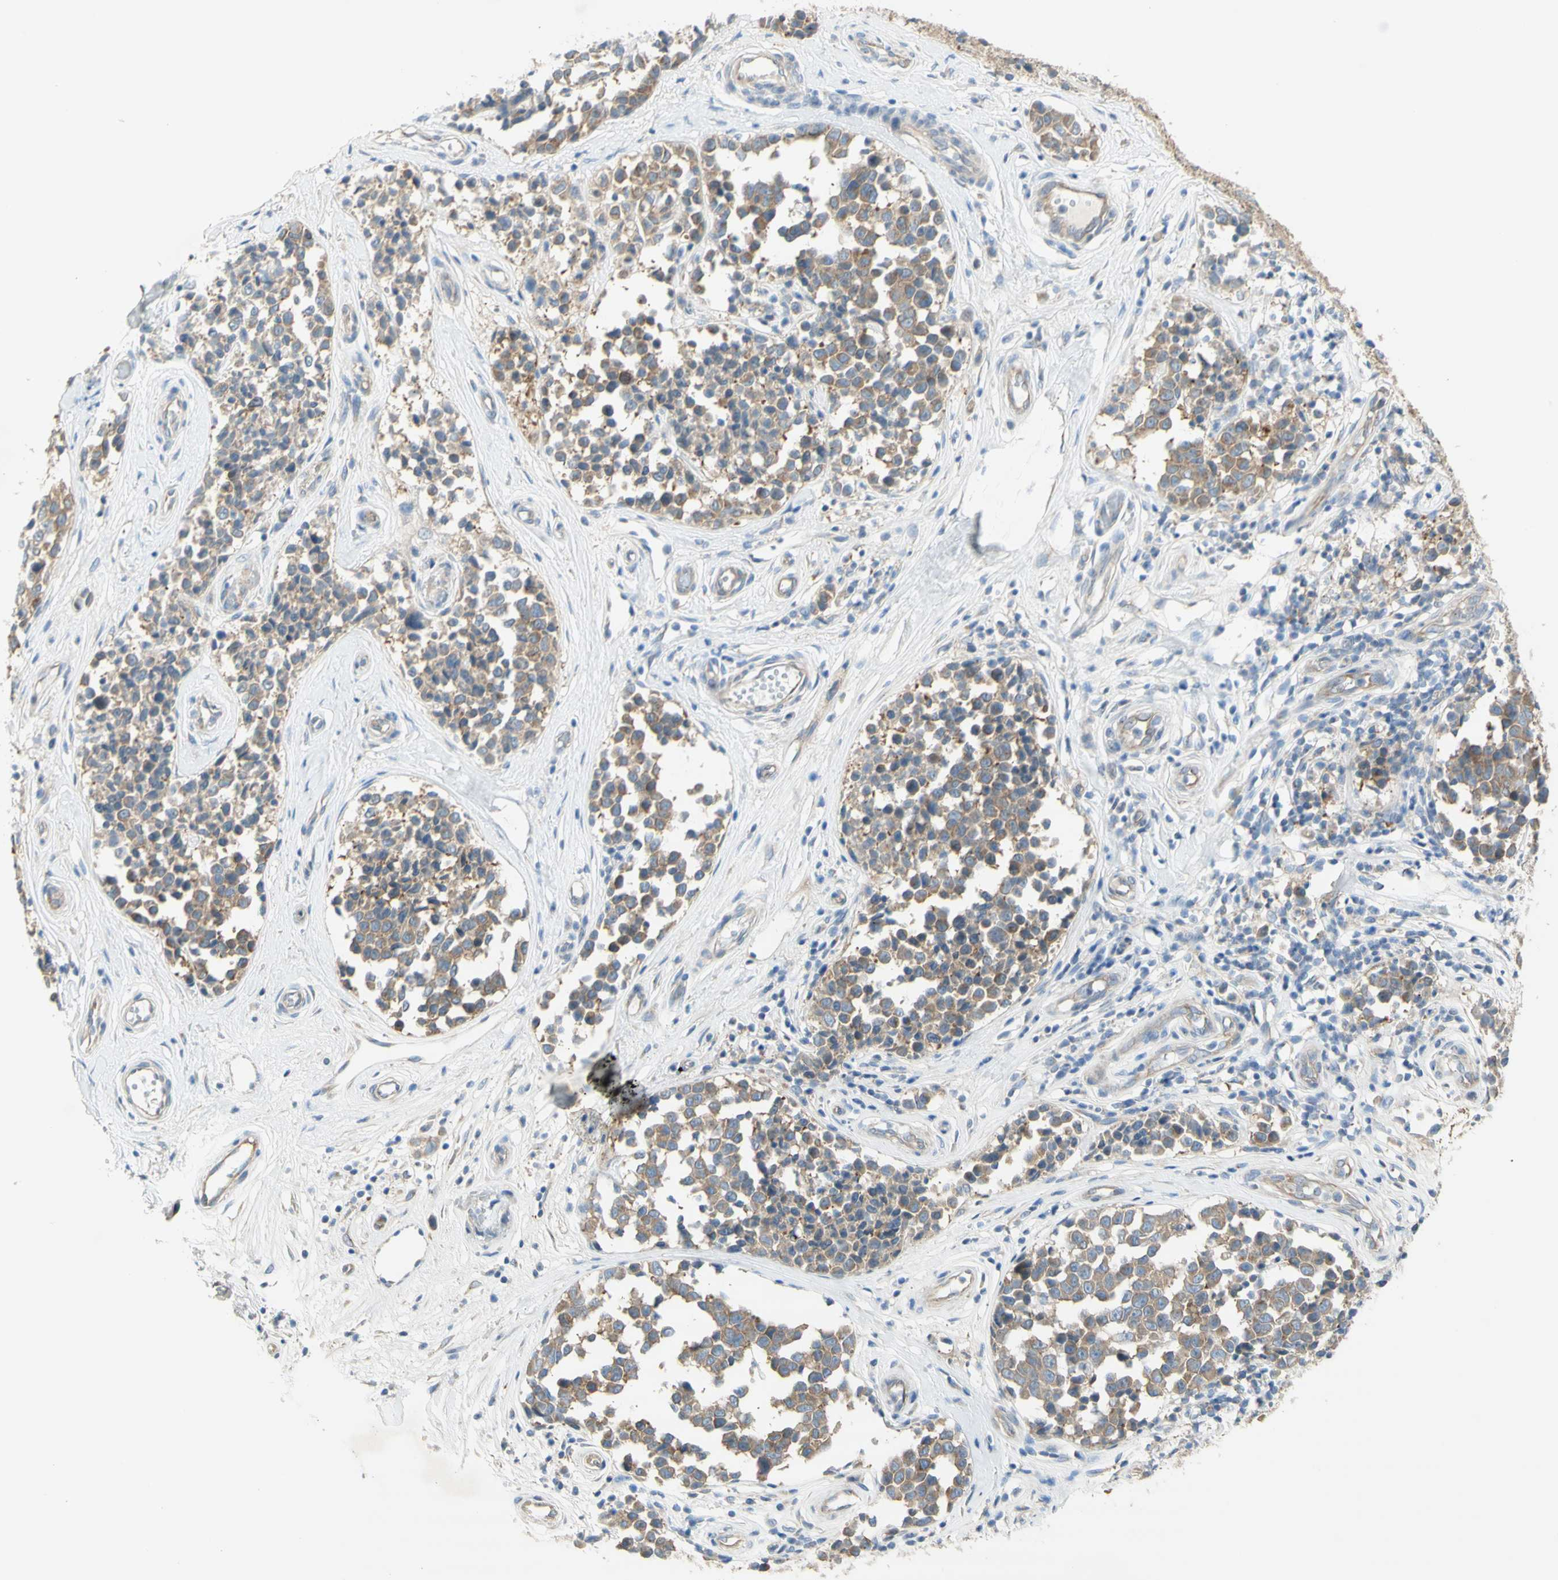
{"staining": {"intensity": "weak", "quantity": ">75%", "location": "cytoplasmic/membranous"}, "tissue": "melanoma", "cell_type": "Tumor cells", "image_type": "cancer", "snomed": [{"axis": "morphology", "description": "Malignant melanoma, NOS"}, {"axis": "topography", "description": "Skin"}], "caption": "This histopathology image displays malignant melanoma stained with immunohistochemistry to label a protein in brown. The cytoplasmic/membranous of tumor cells show weak positivity for the protein. Nuclei are counter-stained blue.", "gene": "DYNC1H1", "patient": {"sex": "female", "age": 64}}